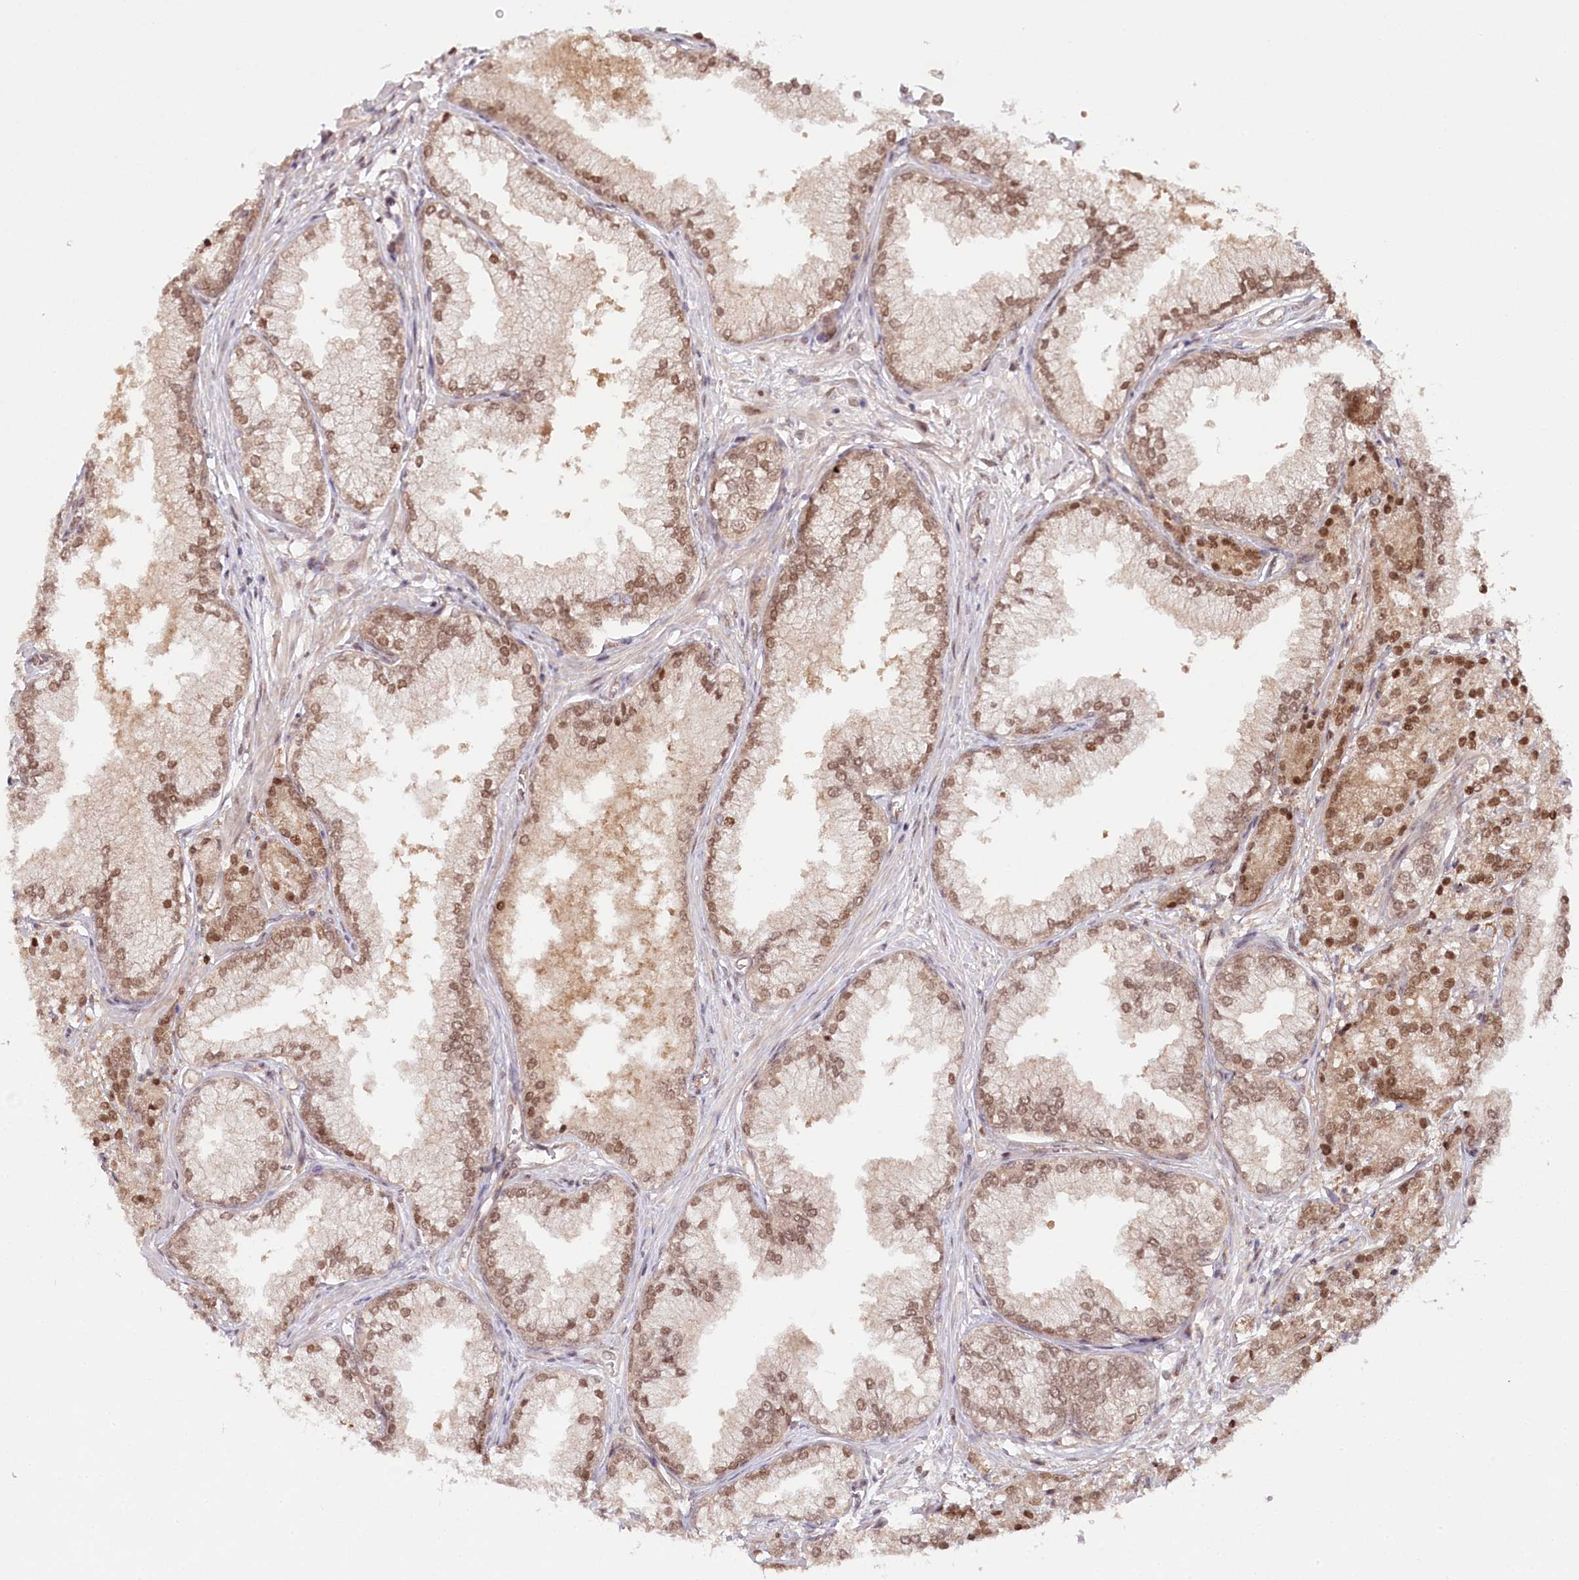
{"staining": {"intensity": "moderate", "quantity": ">75%", "location": "nuclear"}, "tissue": "prostate cancer", "cell_type": "Tumor cells", "image_type": "cancer", "snomed": [{"axis": "morphology", "description": "Adenocarcinoma, High grade"}, {"axis": "topography", "description": "Prostate"}], "caption": "DAB immunohistochemical staining of prostate cancer (high-grade adenocarcinoma) shows moderate nuclear protein expression in approximately >75% of tumor cells.", "gene": "CCDC65", "patient": {"sex": "male", "age": 69}}